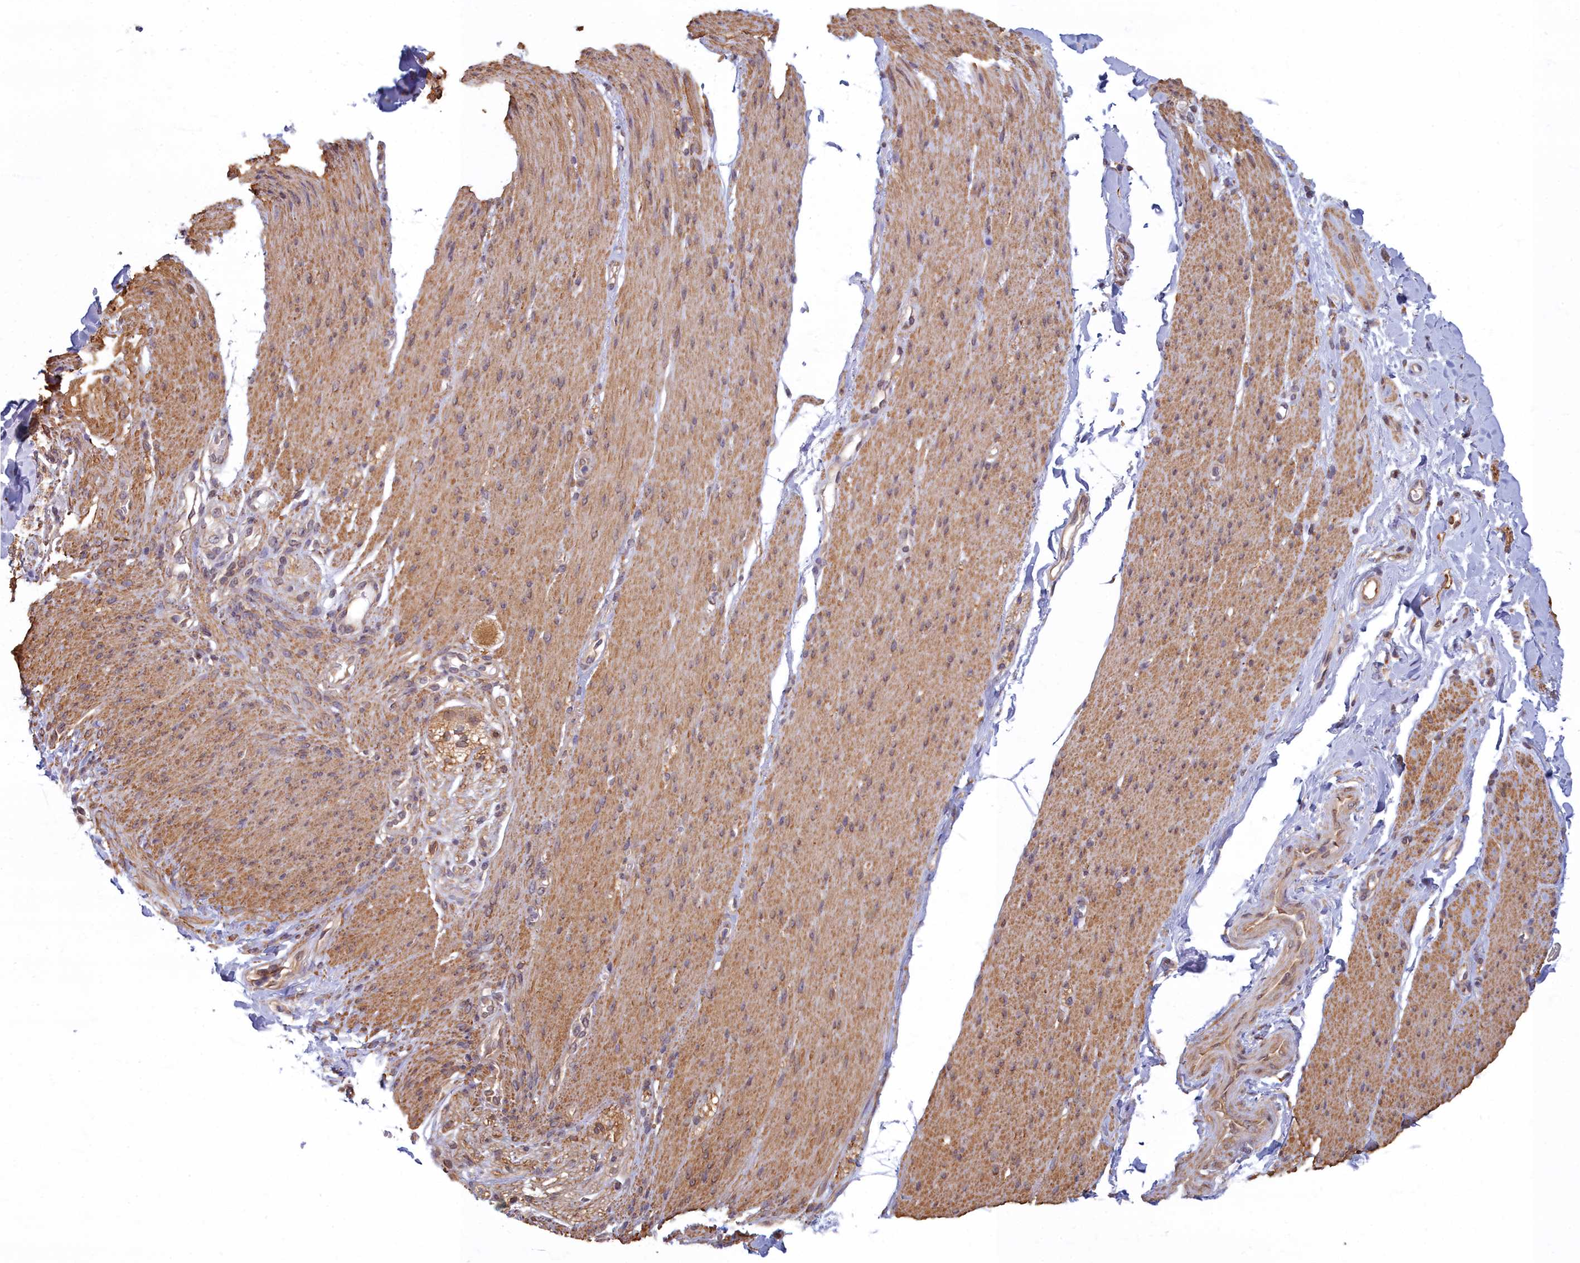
{"staining": {"intensity": "weak", "quantity": "25%-75%", "location": "cytoplasmic/membranous"}, "tissue": "adipose tissue", "cell_type": "Adipocytes", "image_type": "normal", "snomed": [{"axis": "morphology", "description": "Normal tissue, NOS"}, {"axis": "topography", "description": "Colon"}, {"axis": "topography", "description": "Peripheral nerve tissue"}], "caption": "Adipose tissue stained for a protein (brown) shows weak cytoplasmic/membranous positive positivity in approximately 25%-75% of adipocytes.", "gene": "MAK16", "patient": {"sex": "female", "age": 61}}